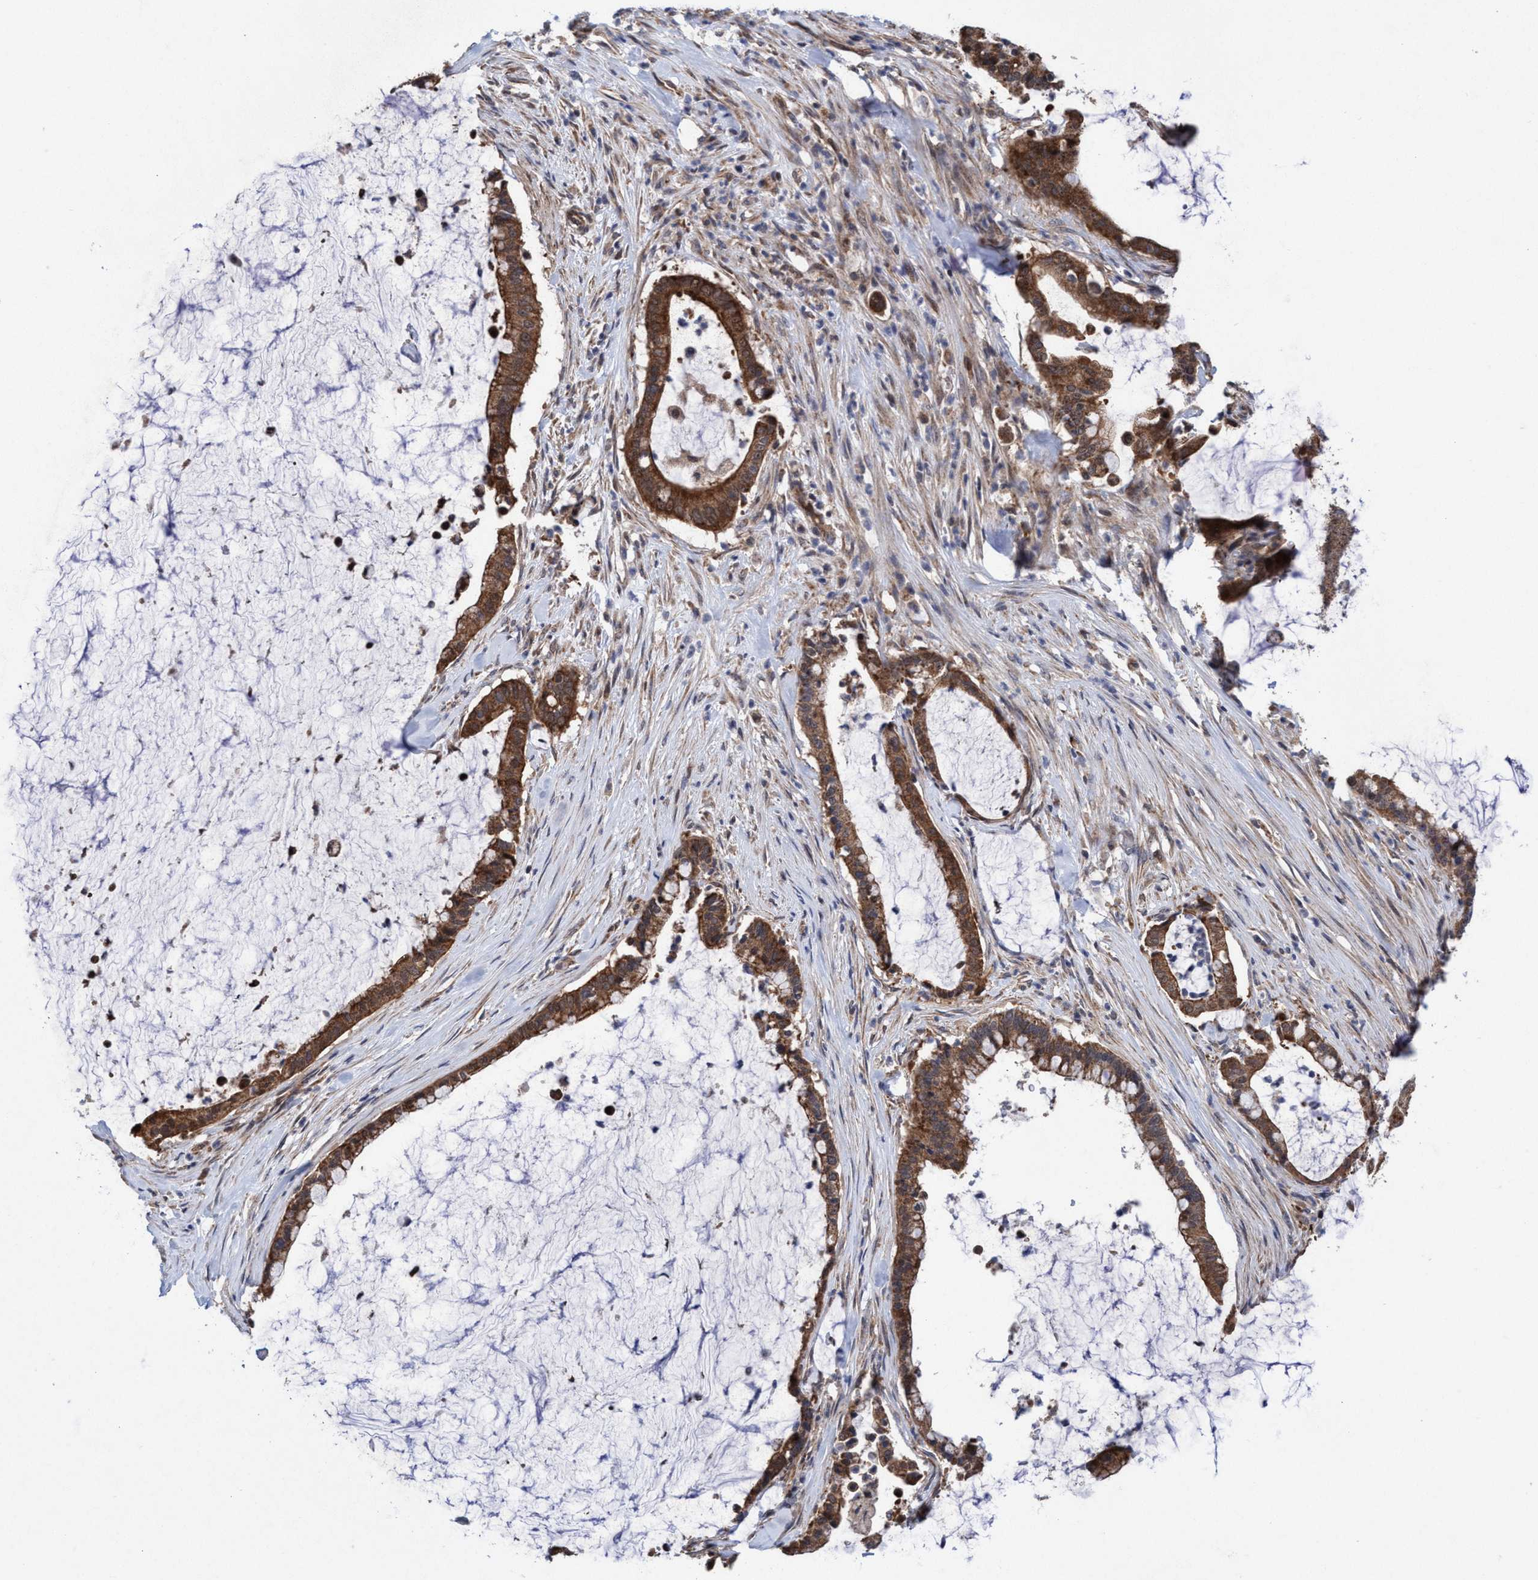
{"staining": {"intensity": "strong", "quantity": ">75%", "location": "cytoplasmic/membranous,nuclear"}, "tissue": "pancreatic cancer", "cell_type": "Tumor cells", "image_type": "cancer", "snomed": [{"axis": "morphology", "description": "Adenocarcinoma, NOS"}, {"axis": "topography", "description": "Pancreas"}], "caption": "This photomicrograph demonstrates IHC staining of pancreatic cancer, with high strong cytoplasmic/membranous and nuclear expression in approximately >75% of tumor cells.", "gene": "P2RY14", "patient": {"sex": "male", "age": 41}}